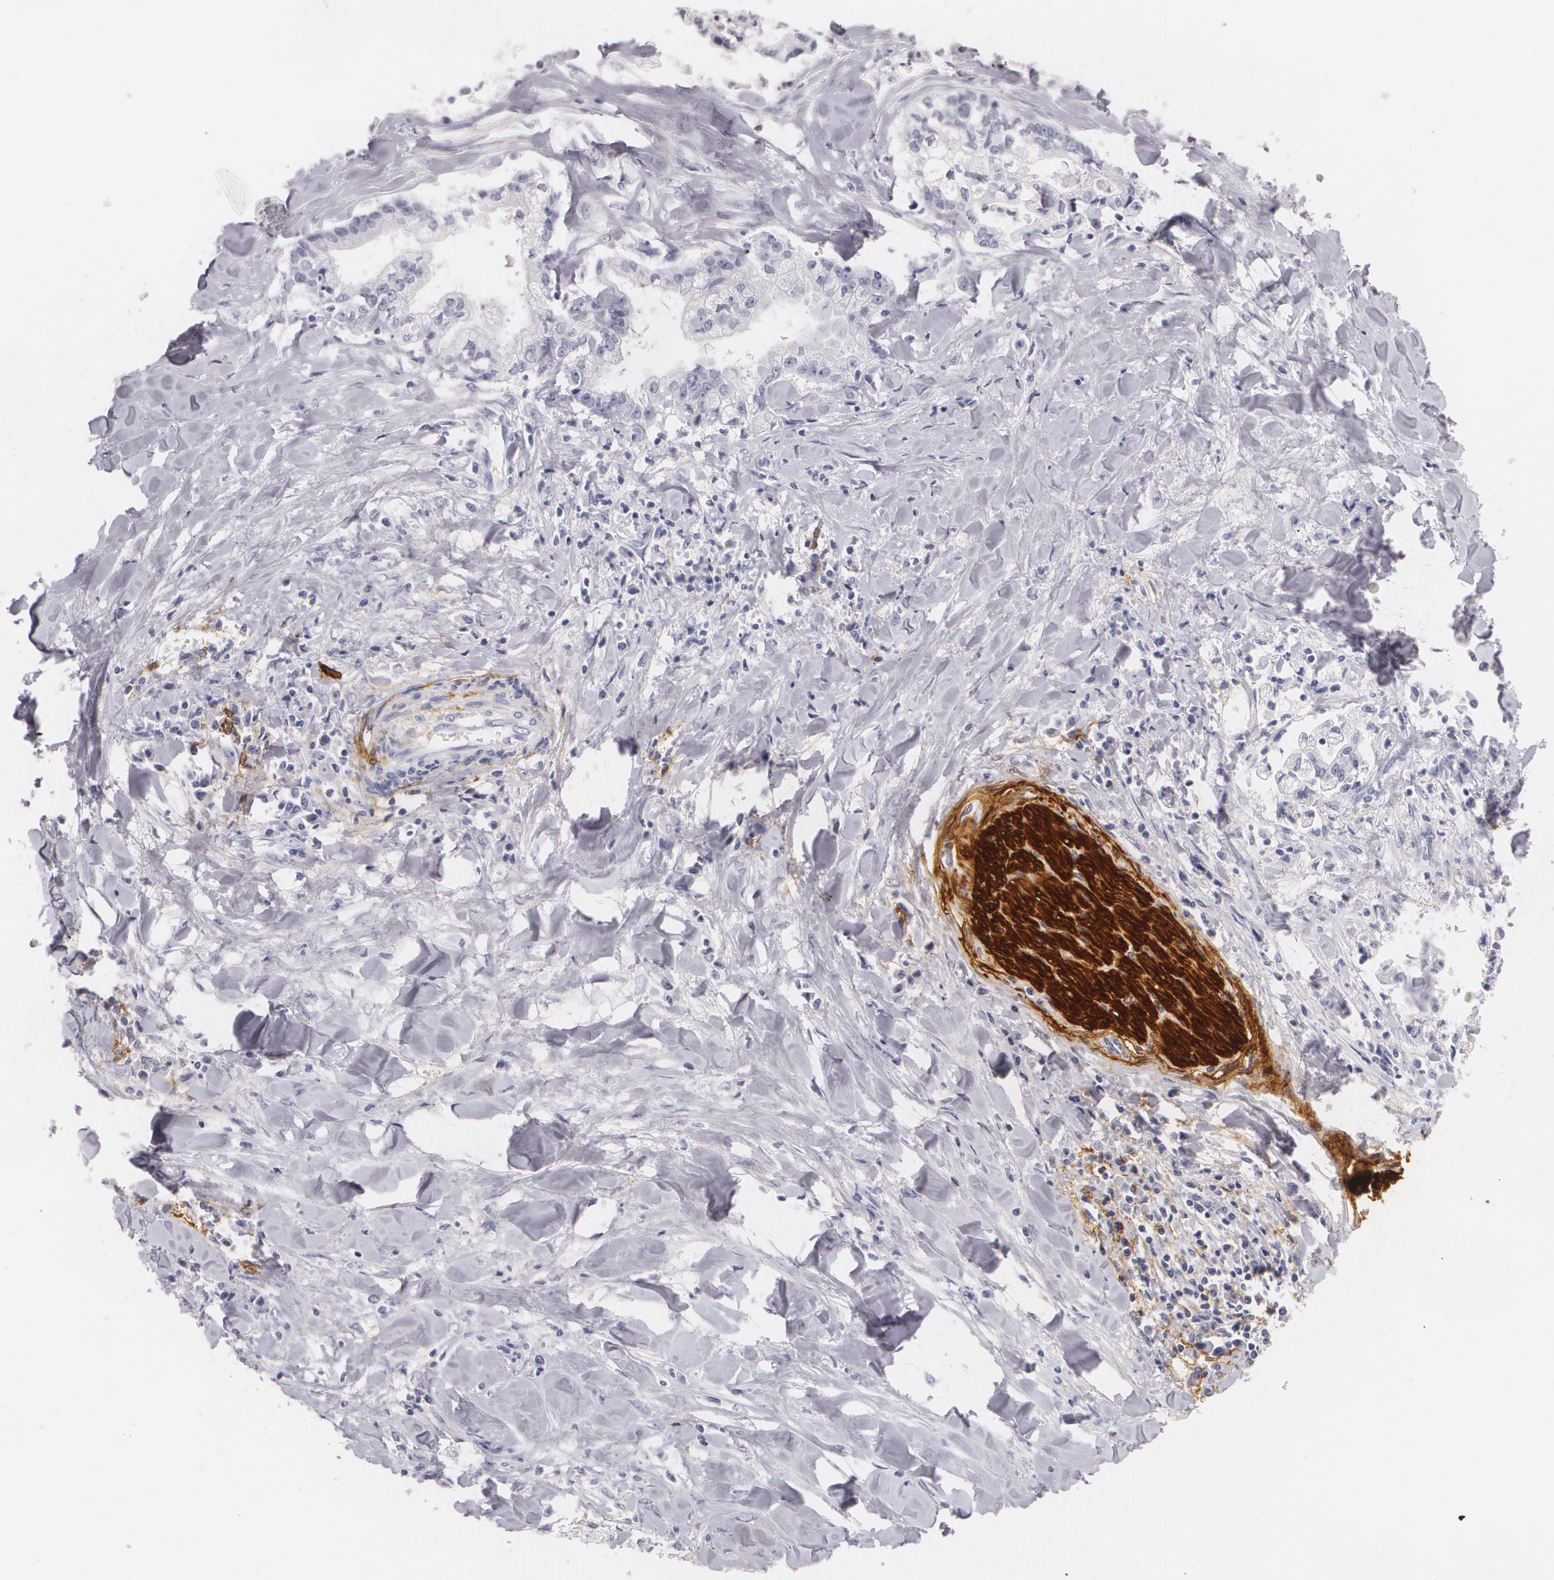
{"staining": {"intensity": "negative", "quantity": "none", "location": "none"}, "tissue": "liver cancer", "cell_type": "Tumor cells", "image_type": "cancer", "snomed": [{"axis": "morphology", "description": "Cholangiocarcinoma"}, {"axis": "topography", "description": "Liver"}], "caption": "An immunohistochemistry micrograph of liver cancer is shown. There is no staining in tumor cells of liver cancer.", "gene": "NGFR", "patient": {"sex": "male", "age": 57}}